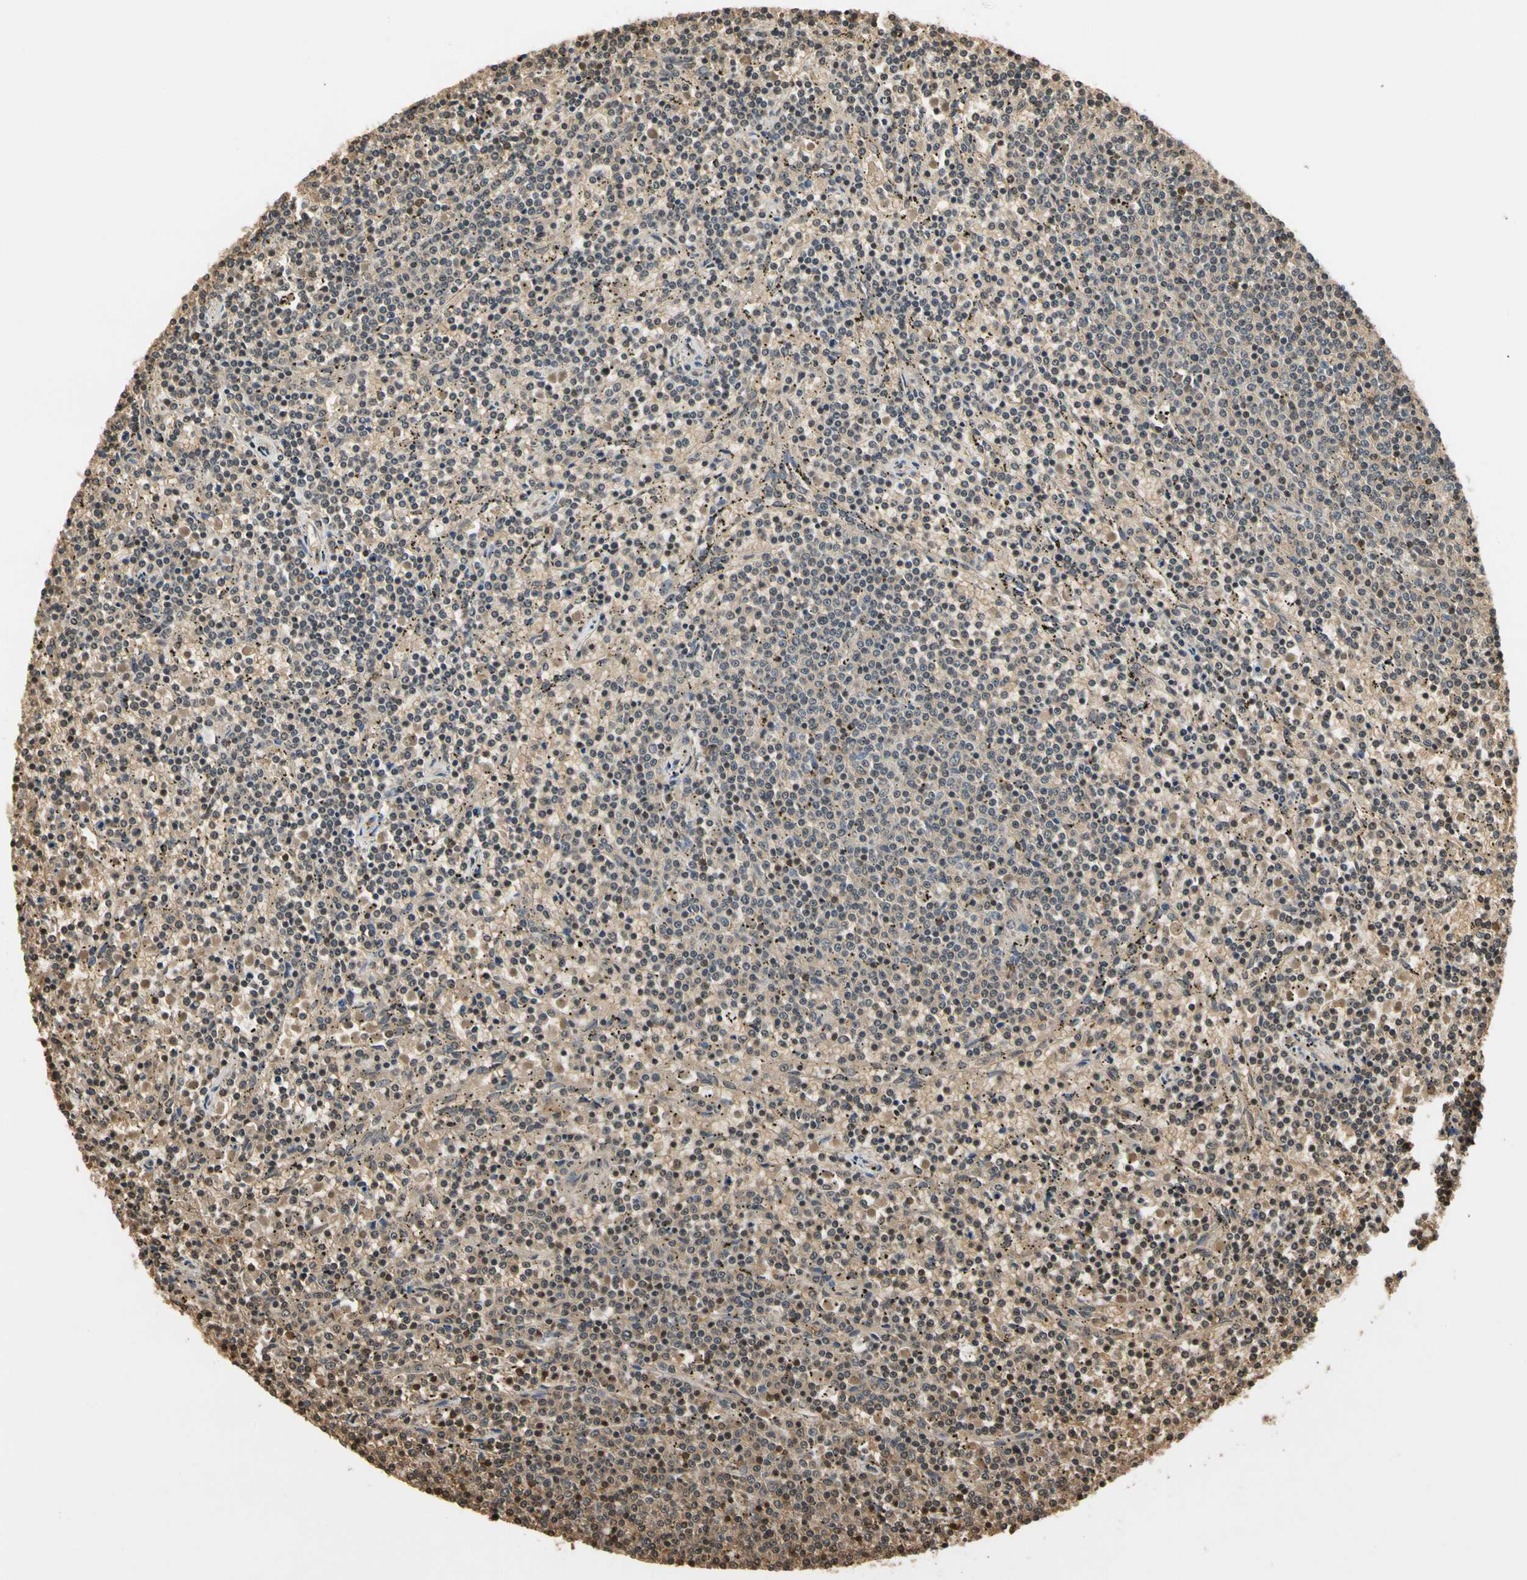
{"staining": {"intensity": "weak", "quantity": ">75%", "location": "cytoplasmic/membranous,nuclear"}, "tissue": "lymphoma", "cell_type": "Tumor cells", "image_type": "cancer", "snomed": [{"axis": "morphology", "description": "Malignant lymphoma, non-Hodgkin's type, Low grade"}, {"axis": "topography", "description": "Spleen"}], "caption": "The image reveals a brown stain indicating the presence of a protein in the cytoplasmic/membranous and nuclear of tumor cells in malignant lymphoma, non-Hodgkin's type (low-grade). The staining was performed using DAB, with brown indicating positive protein expression. Nuclei are stained blue with hematoxylin.", "gene": "SOD1", "patient": {"sex": "female", "age": 50}}